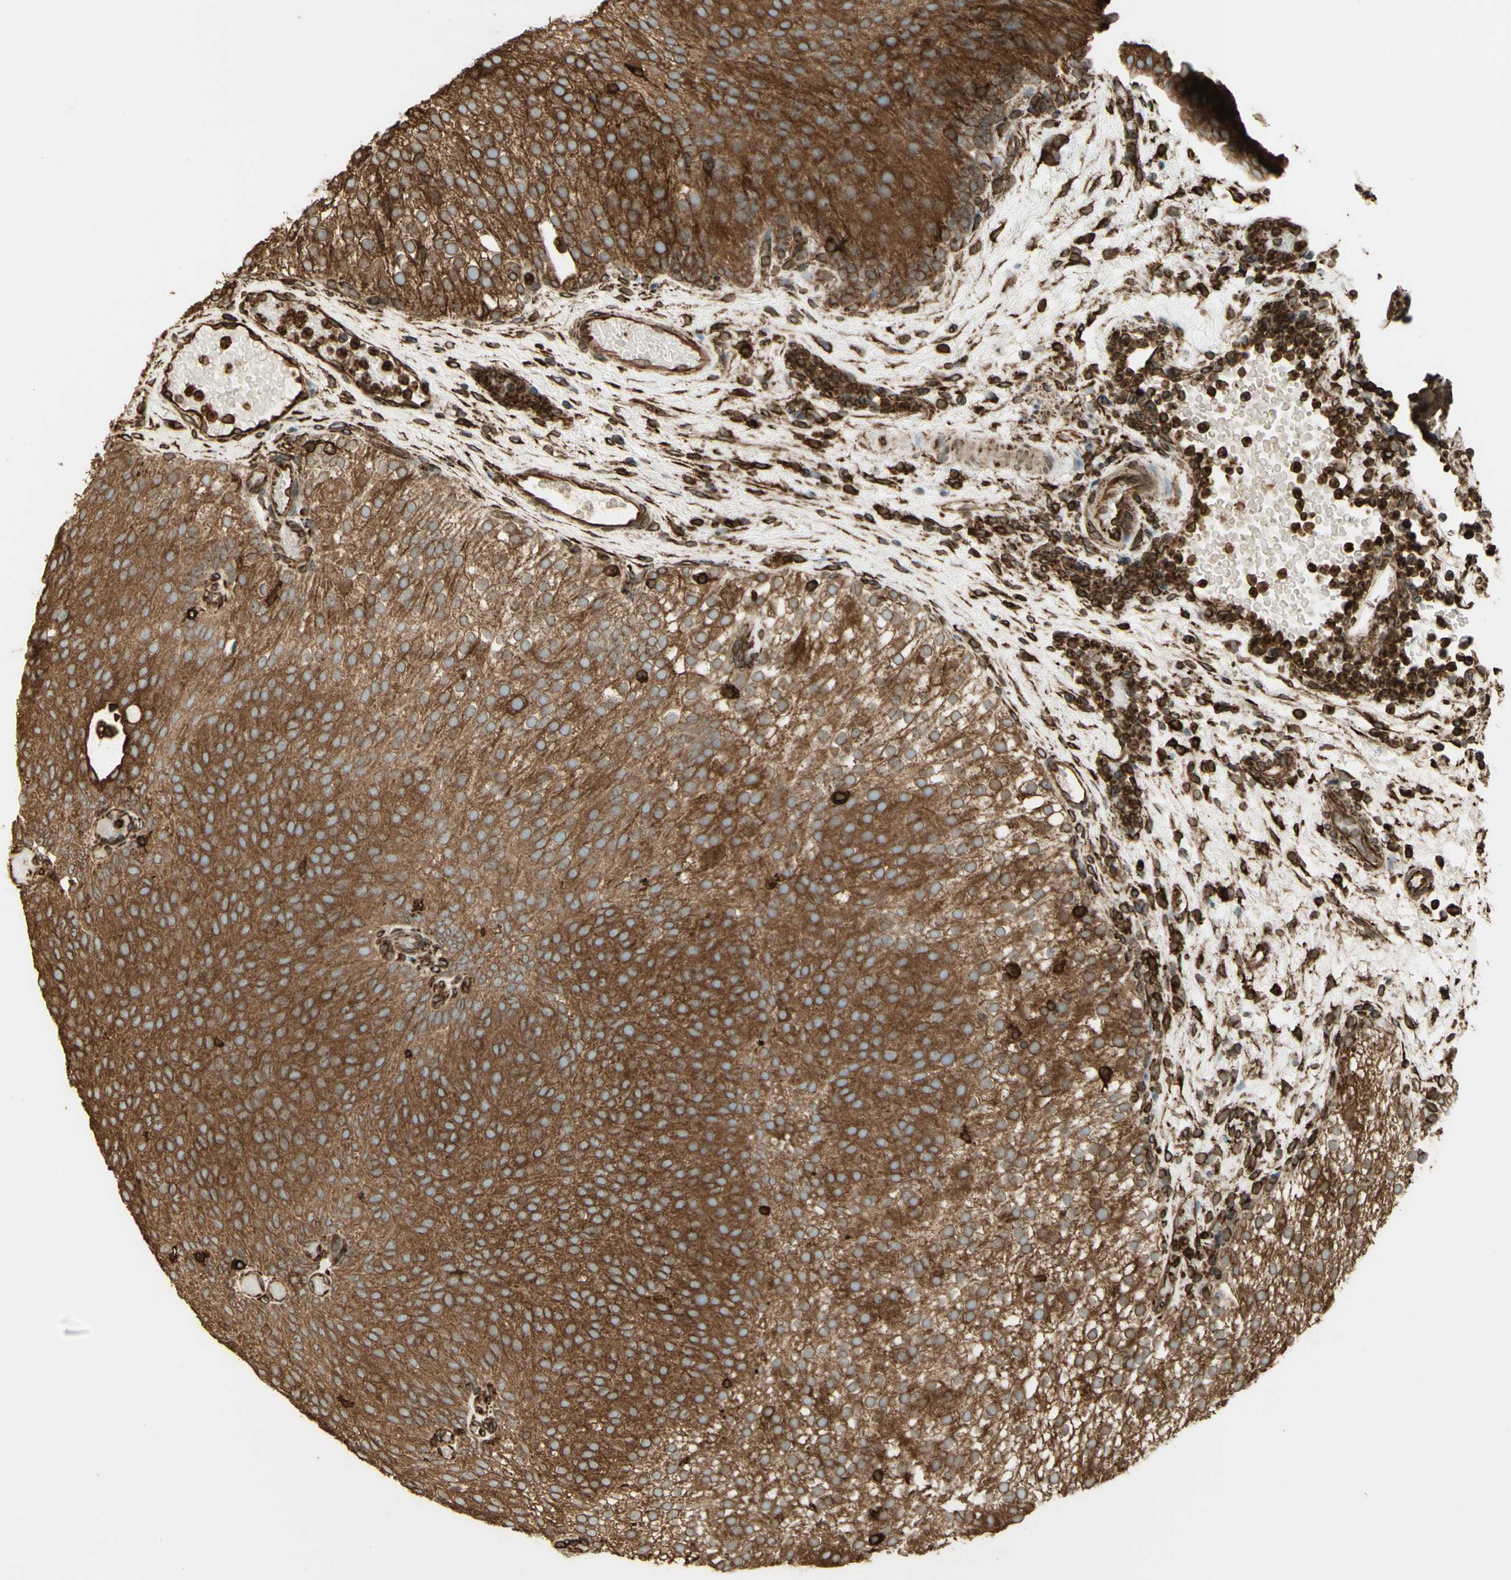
{"staining": {"intensity": "moderate", "quantity": ">75%", "location": "cytoplasmic/membranous"}, "tissue": "urothelial cancer", "cell_type": "Tumor cells", "image_type": "cancer", "snomed": [{"axis": "morphology", "description": "Urothelial carcinoma, Low grade"}, {"axis": "topography", "description": "Urinary bladder"}], "caption": "Immunohistochemical staining of urothelial cancer displays medium levels of moderate cytoplasmic/membranous positivity in about >75% of tumor cells.", "gene": "CANX", "patient": {"sex": "male", "age": 78}}